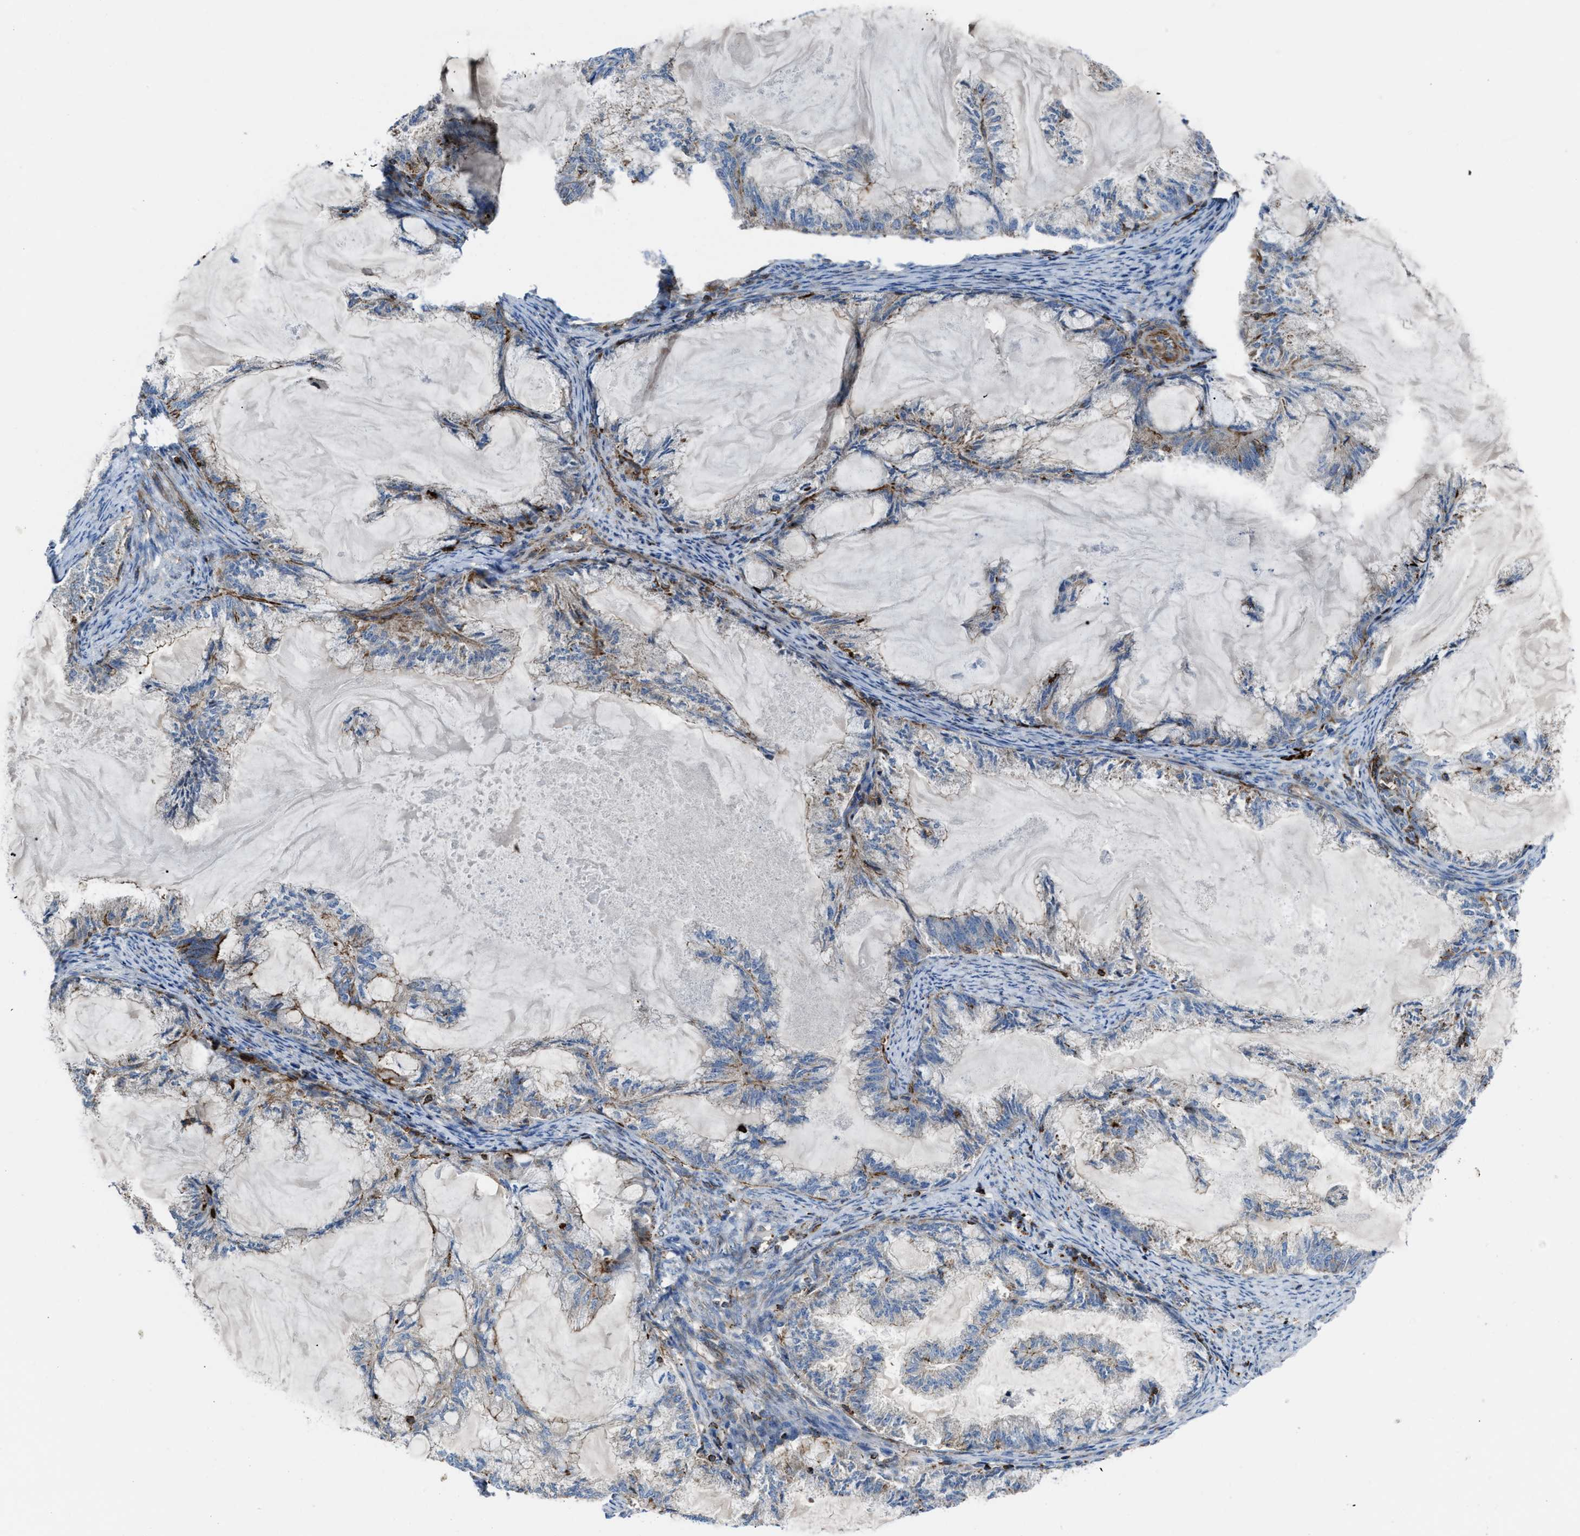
{"staining": {"intensity": "weak", "quantity": "<25%", "location": "cytoplasmic/membranous"}, "tissue": "endometrial cancer", "cell_type": "Tumor cells", "image_type": "cancer", "snomed": [{"axis": "morphology", "description": "Adenocarcinoma, NOS"}, {"axis": "topography", "description": "Endometrium"}], "caption": "Photomicrograph shows no protein positivity in tumor cells of endometrial cancer tissue.", "gene": "AGPAT2", "patient": {"sex": "female", "age": 86}}